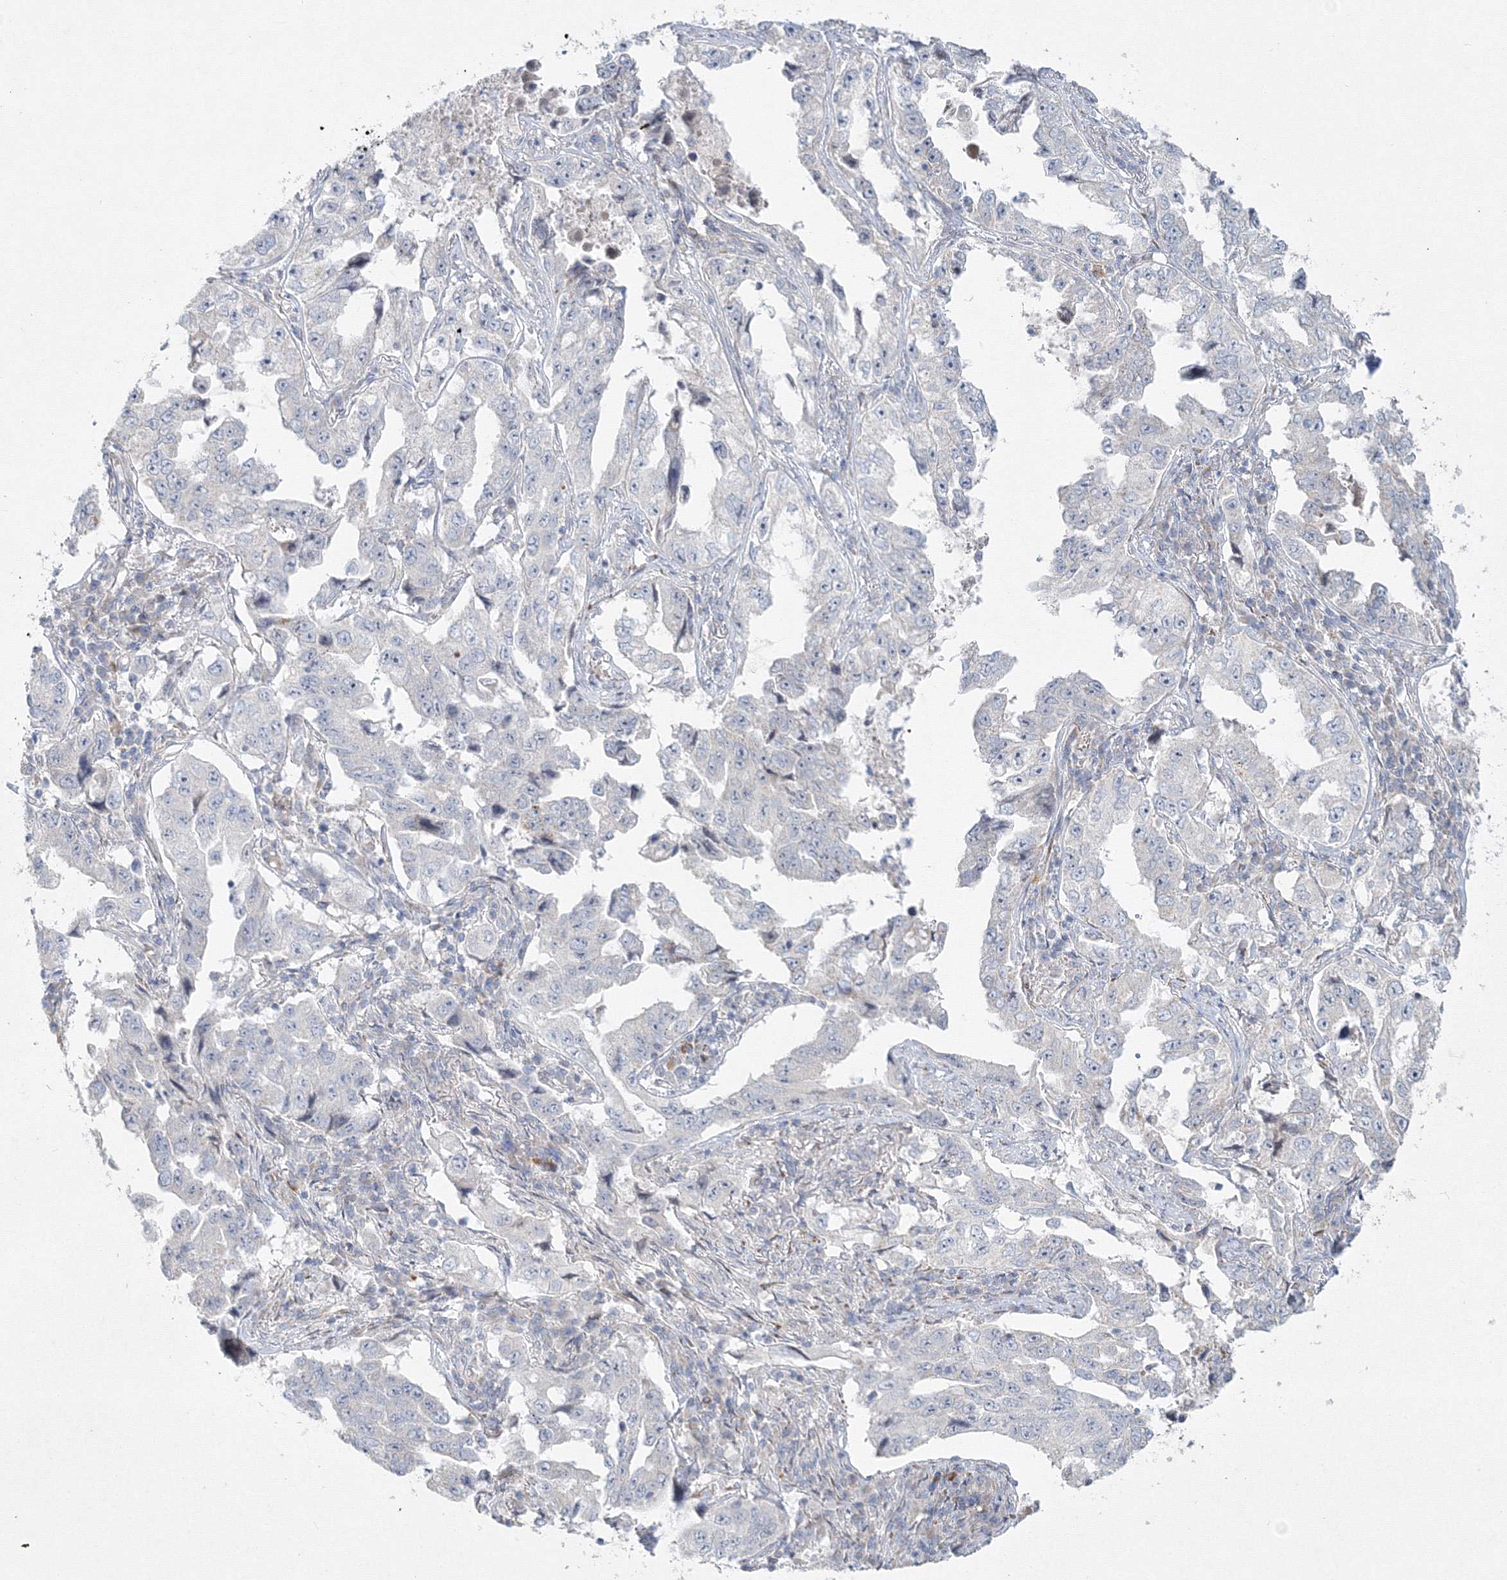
{"staining": {"intensity": "negative", "quantity": "none", "location": "none"}, "tissue": "lung cancer", "cell_type": "Tumor cells", "image_type": "cancer", "snomed": [{"axis": "morphology", "description": "Adenocarcinoma, NOS"}, {"axis": "topography", "description": "Lung"}], "caption": "IHC micrograph of neoplastic tissue: human lung cancer (adenocarcinoma) stained with DAB (3,3'-diaminobenzidine) exhibits no significant protein positivity in tumor cells.", "gene": "WDR49", "patient": {"sex": "female", "age": 51}}